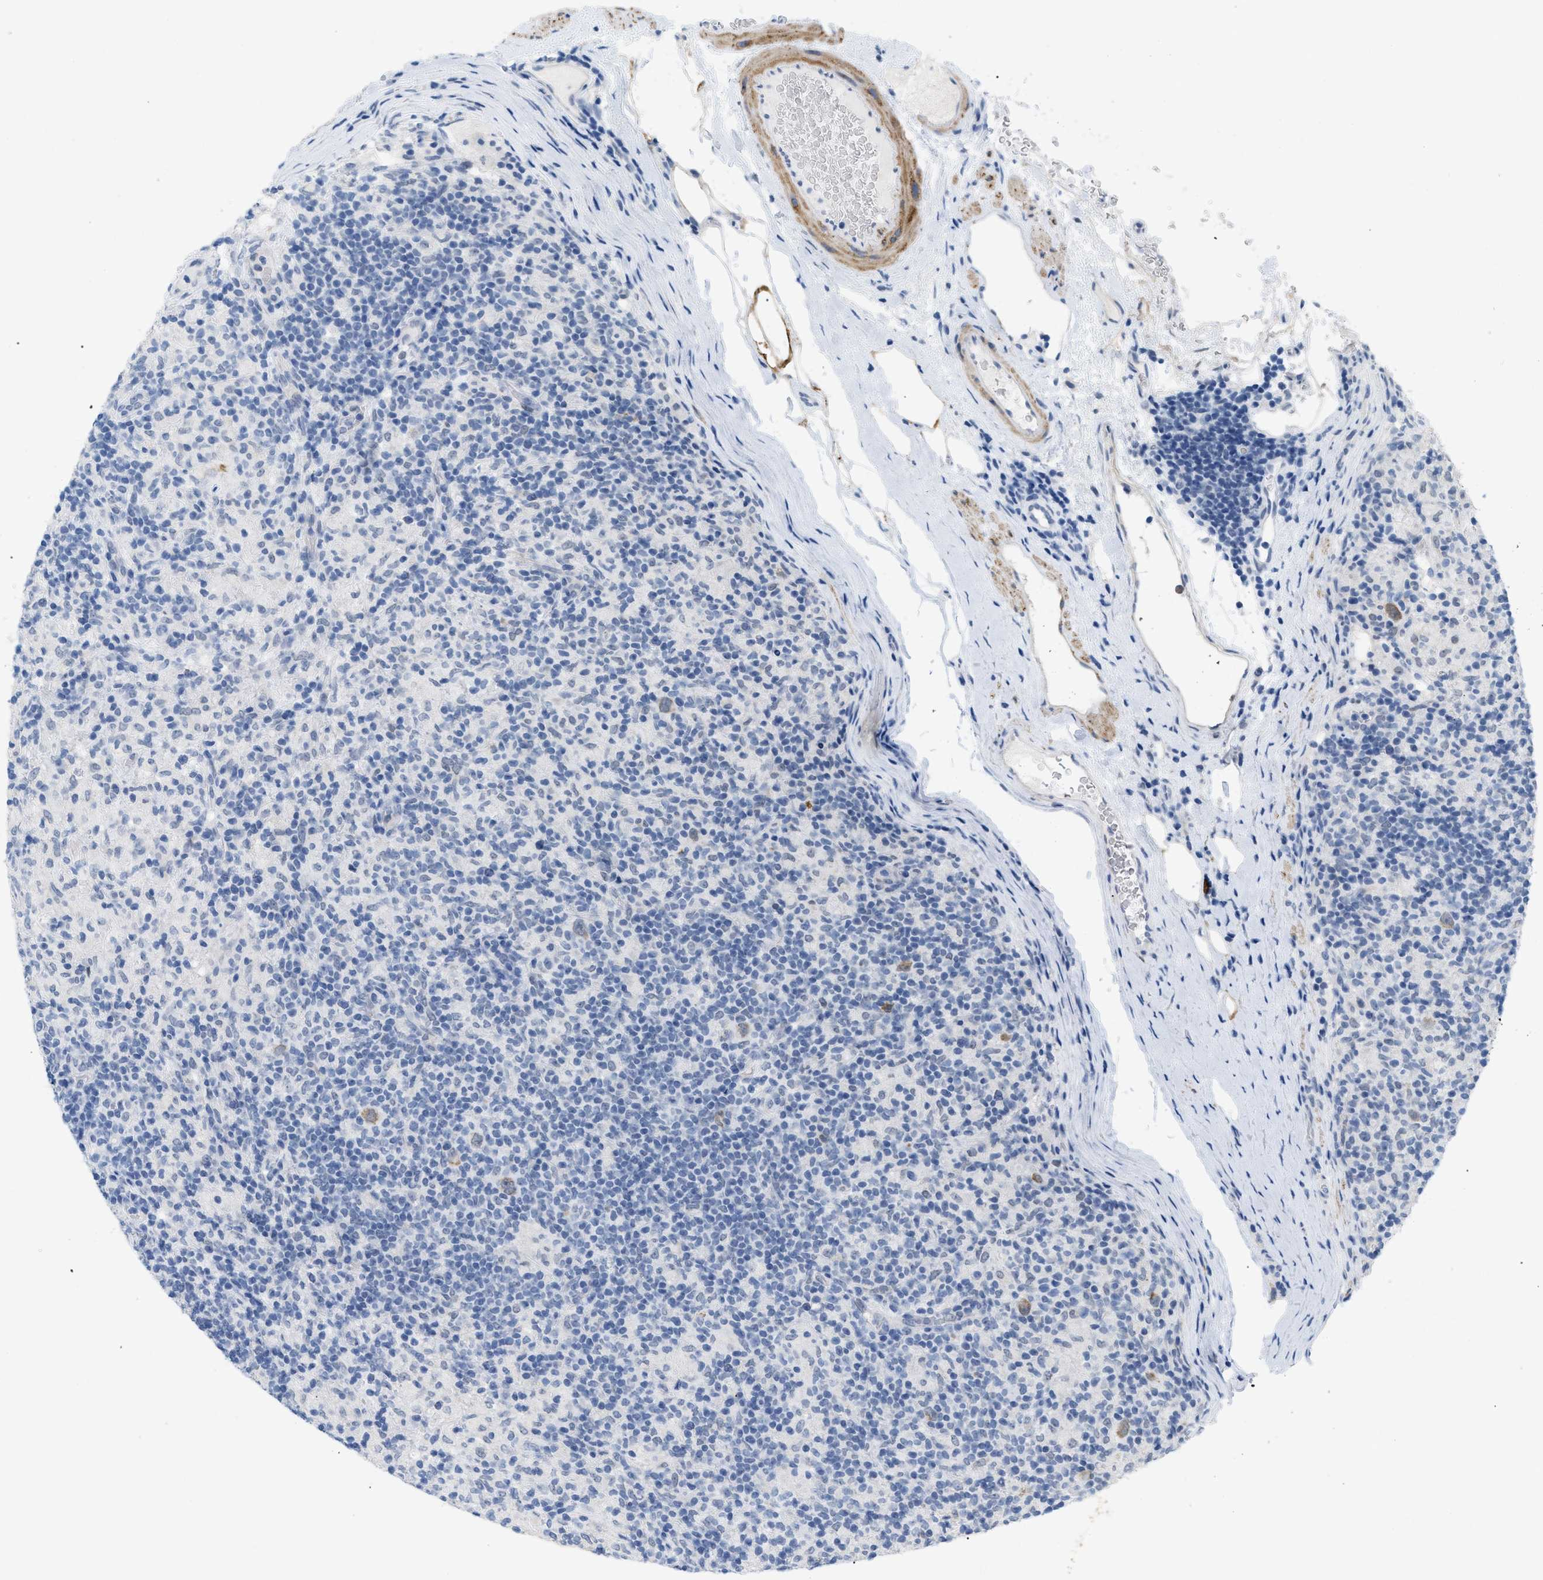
{"staining": {"intensity": "weak", "quantity": "25%-75%", "location": "cytoplasmic/membranous"}, "tissue": "lymphoma", "cell_type": "Tumor cells", "image_type": "cancer", "snomed": [{"axis": "morphology", "description": "Hodgkin's disease, NOS"}, {"axis": "topography", "description": "Lymph node"}], "caption": "Weak cytoplasmic/membranous expression is present in about 25%-75% of tumor cells in Hodgkin's disease. (DAB (3,3'-diaminobenzidine) IHC, brown staining for protein, blue staining for nuclei).", "gene": "TASOR", "patient": {"sex": "male", "age": 70}}